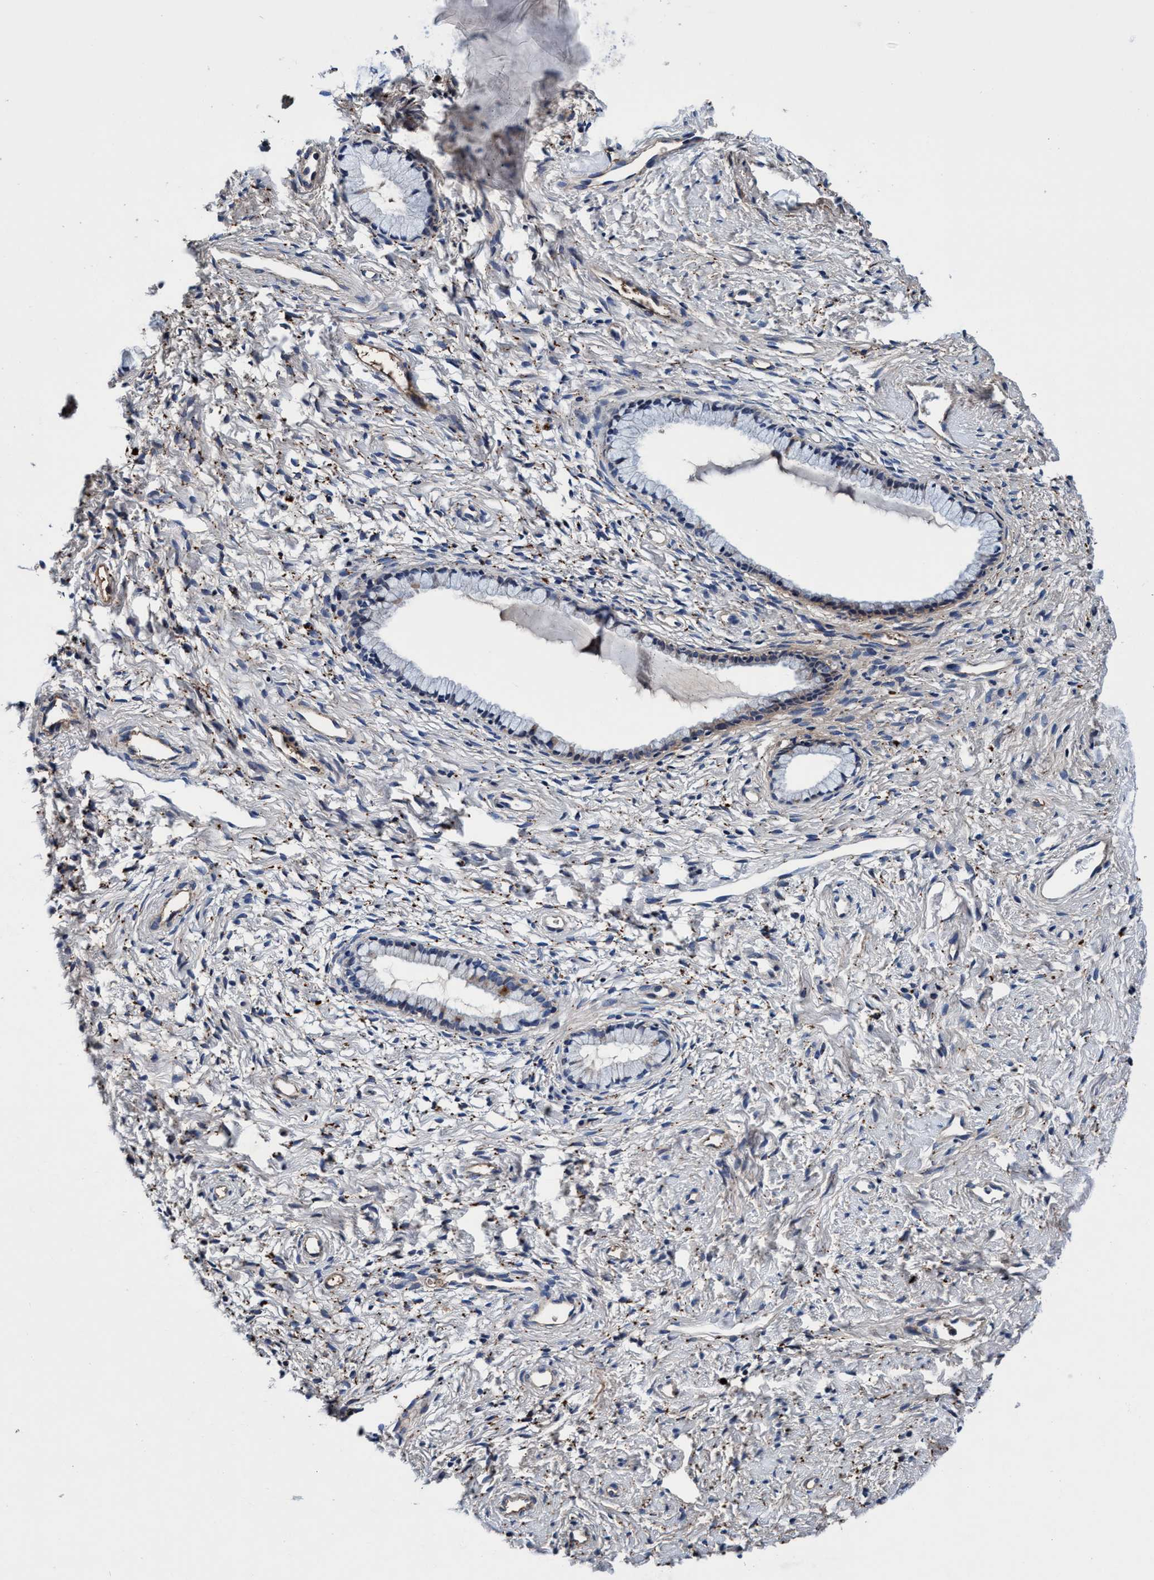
{"staining": {"intensity": "negative", "quantity": "none", "location": "none"}, "tissue": "cervix", "cell_type": "Glandular cells", "image_type": "normal", "snomed": [{"axis": "morphology", "description": "Normal tissue, NOS"}, {"axis": "topography", "description": "Cervix"}], "caption": "IHC photomicrograph of normal cervix: cervix stained with DAB (3,3'-diaminobenzidine) reveals no significant protein positivity in glandular cells.", "gene": "RNF208", "patient": {"sex": "female", "age": 72}}